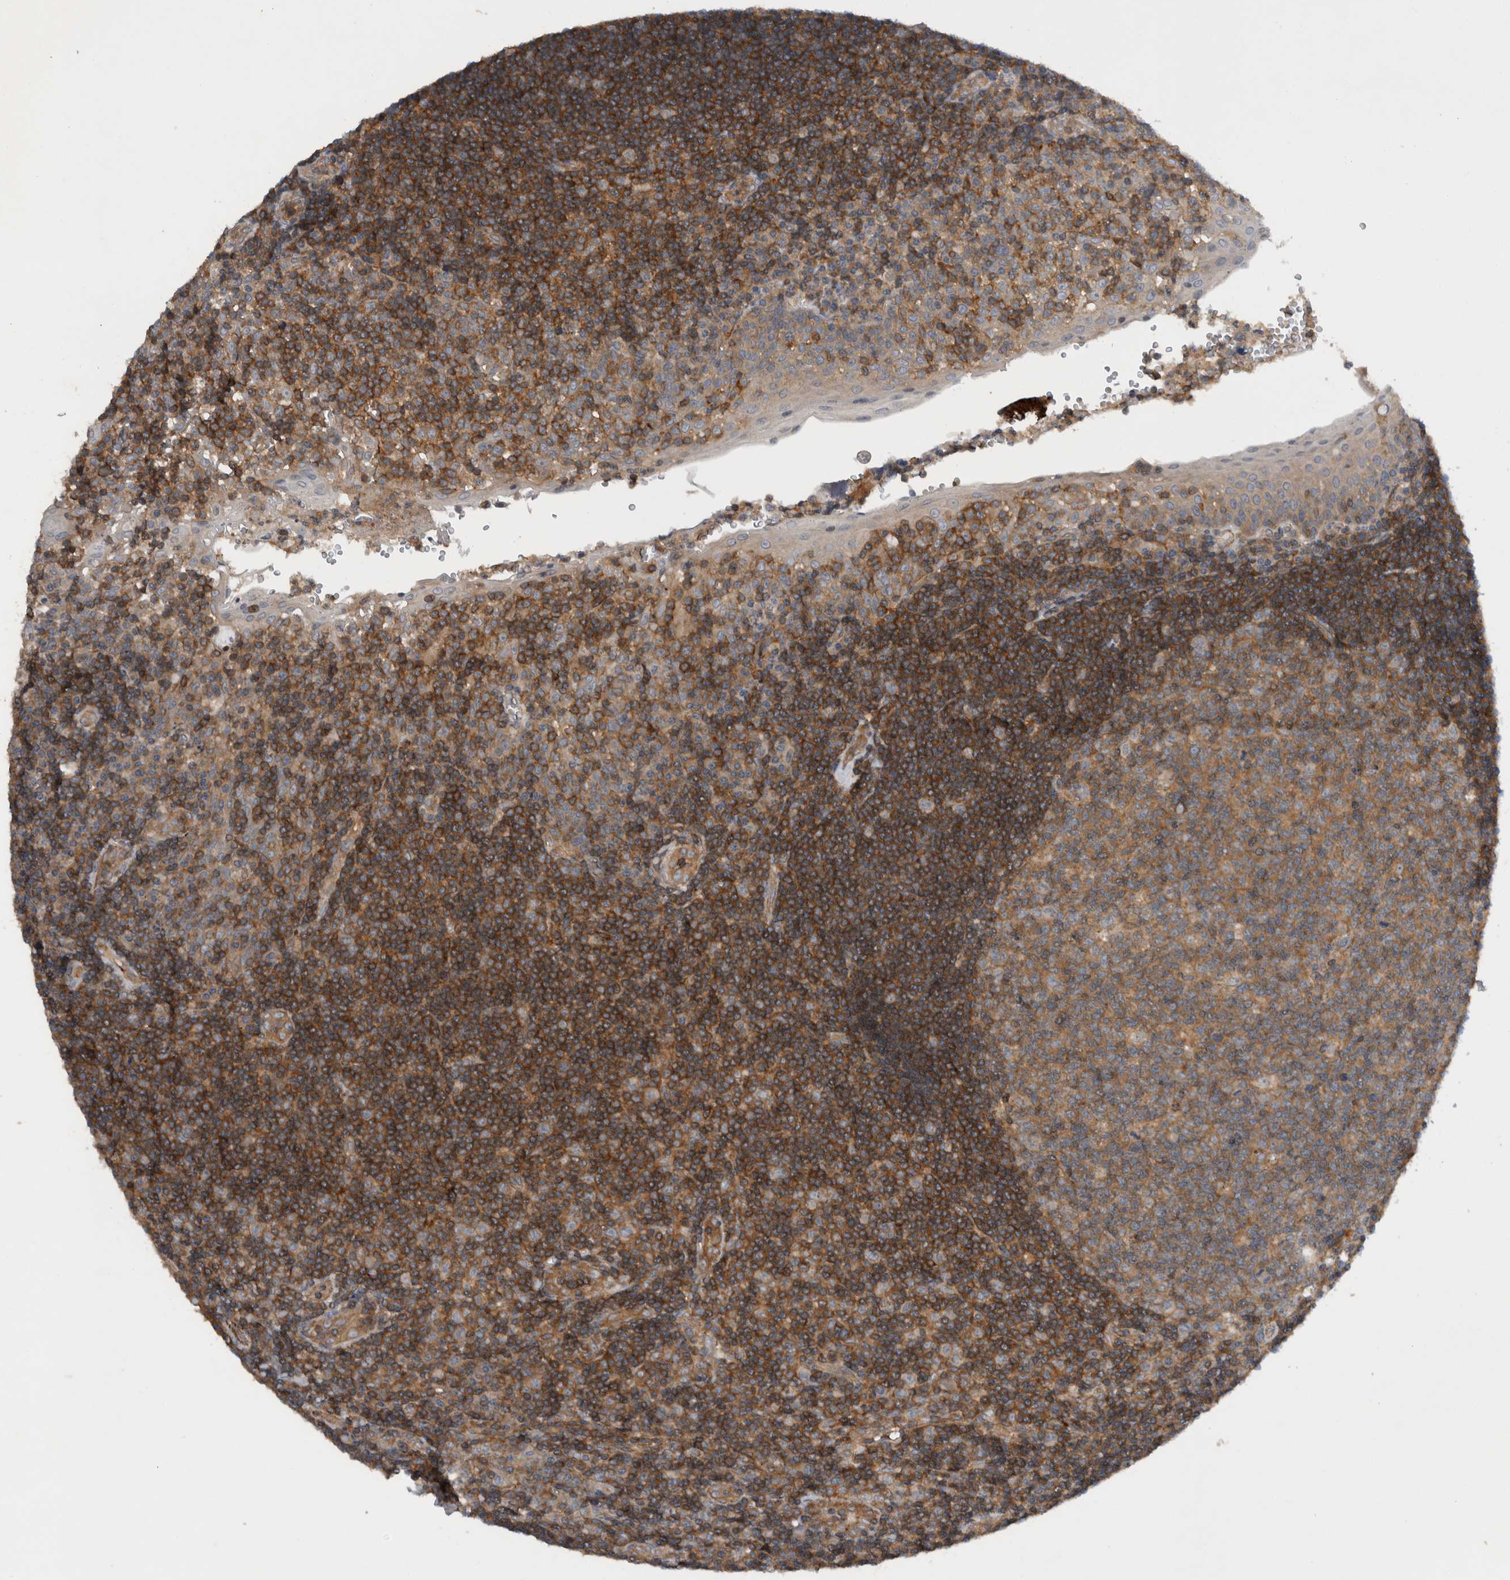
{"staining": {"intensity": "moderate", "quantity": ">75%", "location": "cytoplasmic/membranous"}, "tissue": "tonsil", "cell_type": "Germinal center cells", "image_type": "normal", "snomed": [{"axis": "morphology", "description": "Normal tissue, NOS"}, {"axis": "topography", "description": "Tonsil"}], "caption": "Protein staining displays moderate cytoplasmic/membranous staining in approximately >75% of germinal center cells in normal tonsil.", "gene": "SCARA5", "patient": {"sex": "female", "age": 40}}